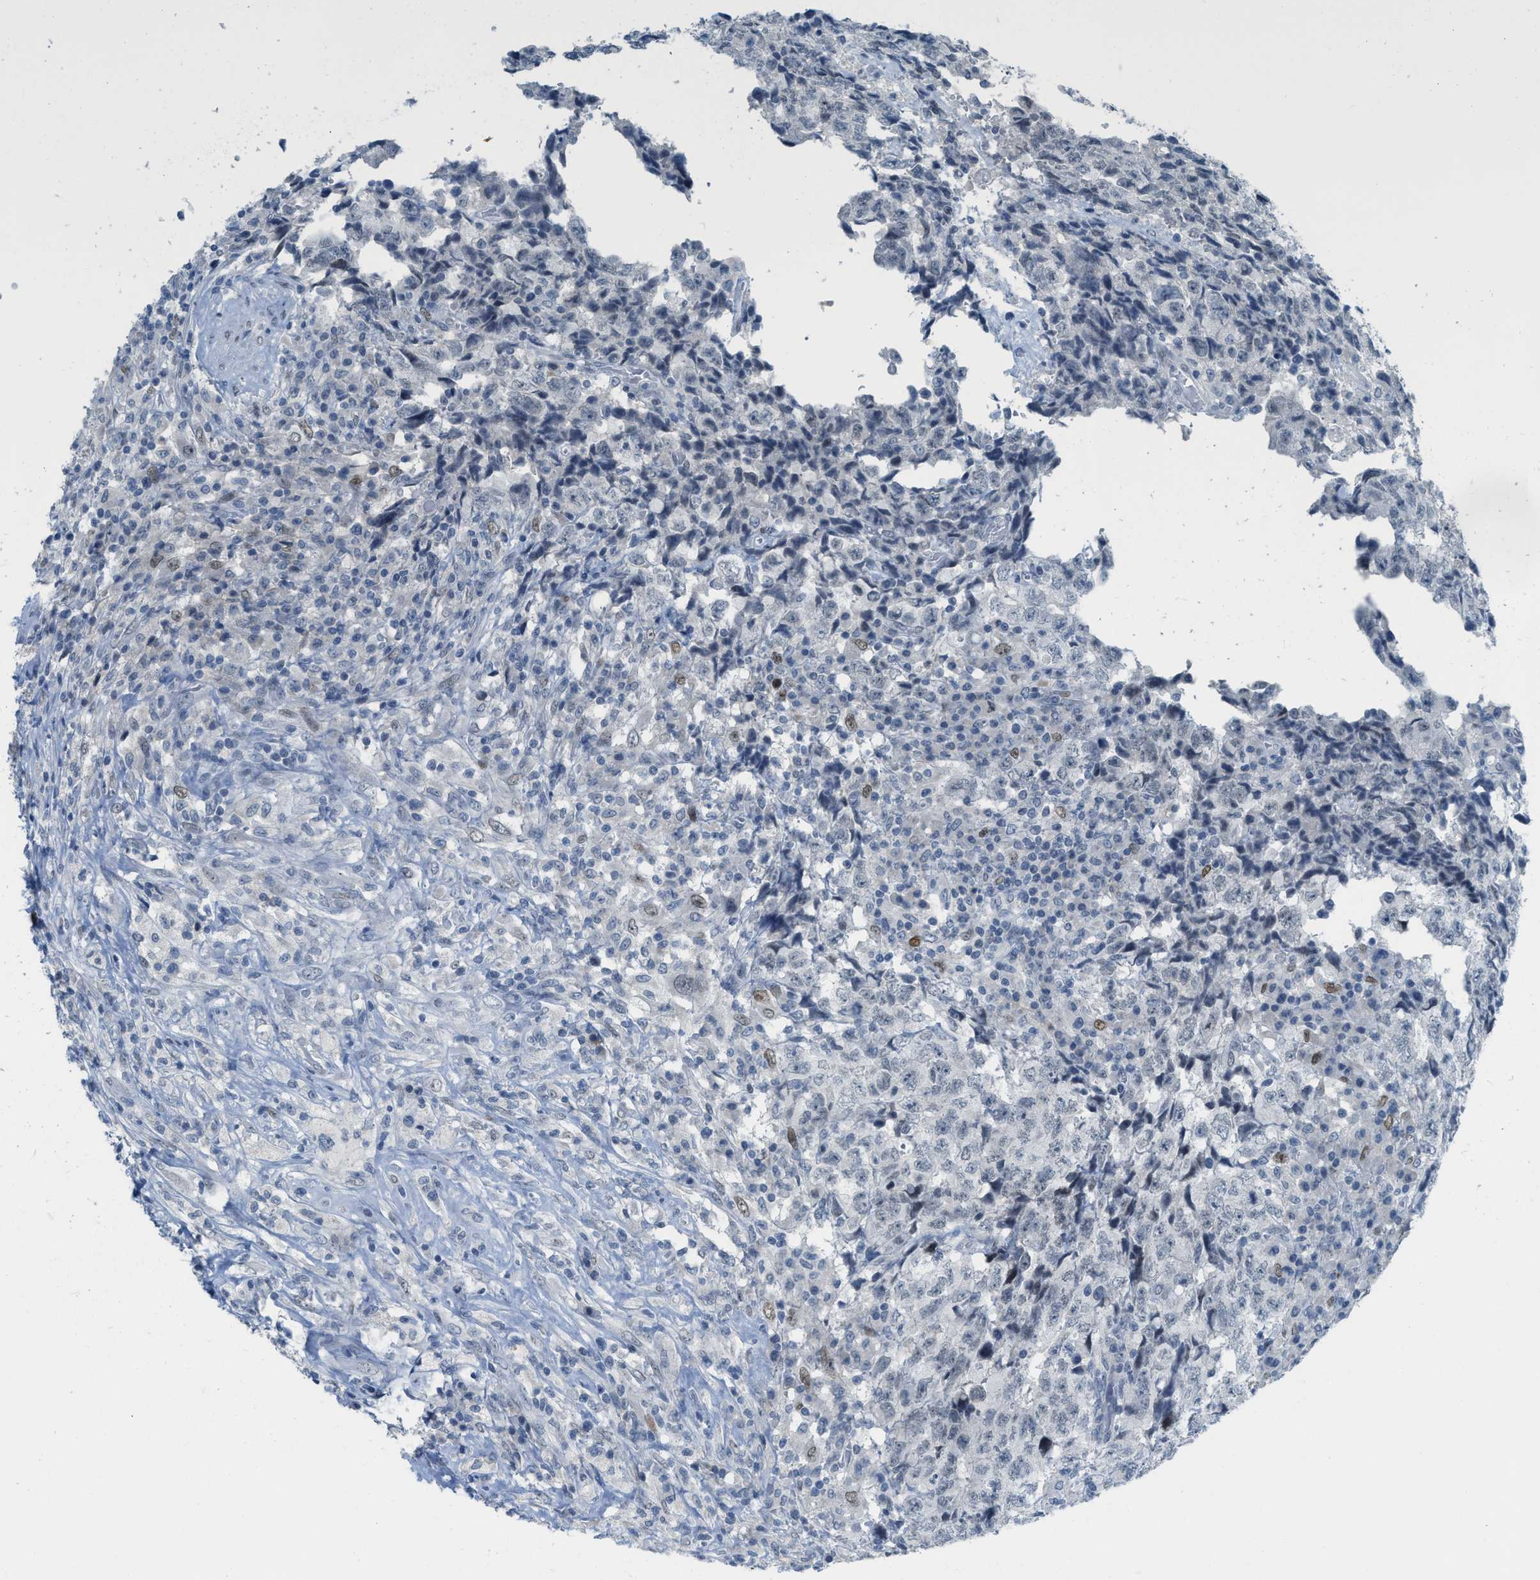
{"staining": {"intensity": "moderate", "quantity": "<25%", "location": "nuclear"}, "tissue": "testis cancer", "cell_type": "Tumor cells", "image_type": "cancer", "snomed": [{"axis": "morphology", "description": "Necrosis, NOS"}, {"axis": "morphology", "description": "Carcinoma, Embryonal, NOS"}, {"axis": "topography", "description": "Testis"}], "caption": "This image displays immunohistochemistry staining of testis cancer, with low moderate nuclear positivity in approximately <25% of tumor cells.", "gene": "PBX1", "patient": {"sex": "male", "age": 19}}